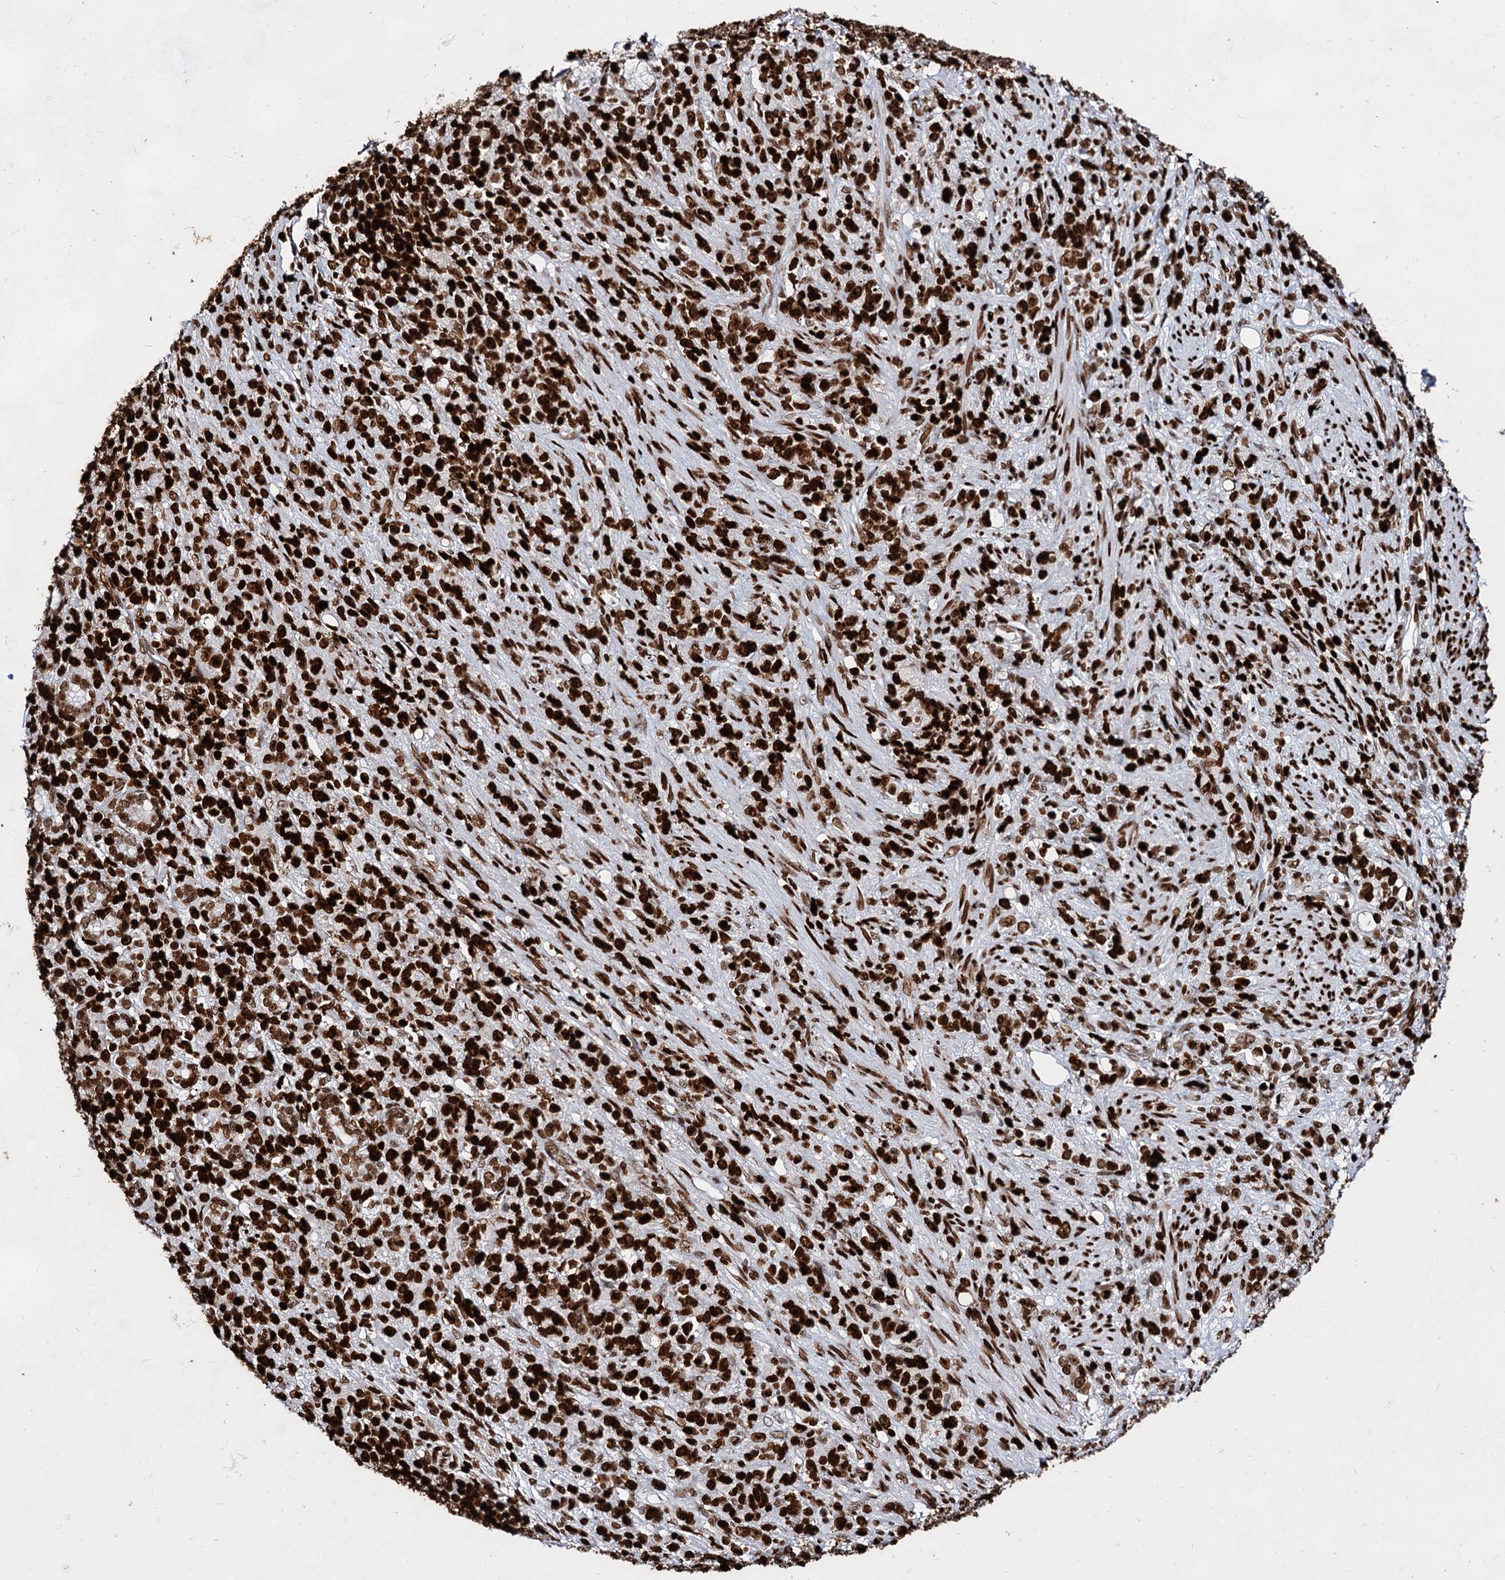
{"staining": {"intensity": "strong", "quantity": ">75%", "location": "nuclear"}, "tissue": "stomach cancer", "cell_type": "Tumor cells", "image_type": "cancer", "snomed": [{"axis": "morphology", "description": "Adenocarcinoma, NOS"}, {"axis": "topography", "description": "Stomach"}], "caption": "Immunohistochemistry (IHC) photomicrograph of neoplastic tissue: adenocarcinoma (stomach) stained using immunohistochemistry exhibits high levels of strong protein expression localized specifically in the nuclear of tumor cells, appearing as a nuclear brown color.", "gene": "HMGB2", "patient": {"sex": "female", "age": 79}}